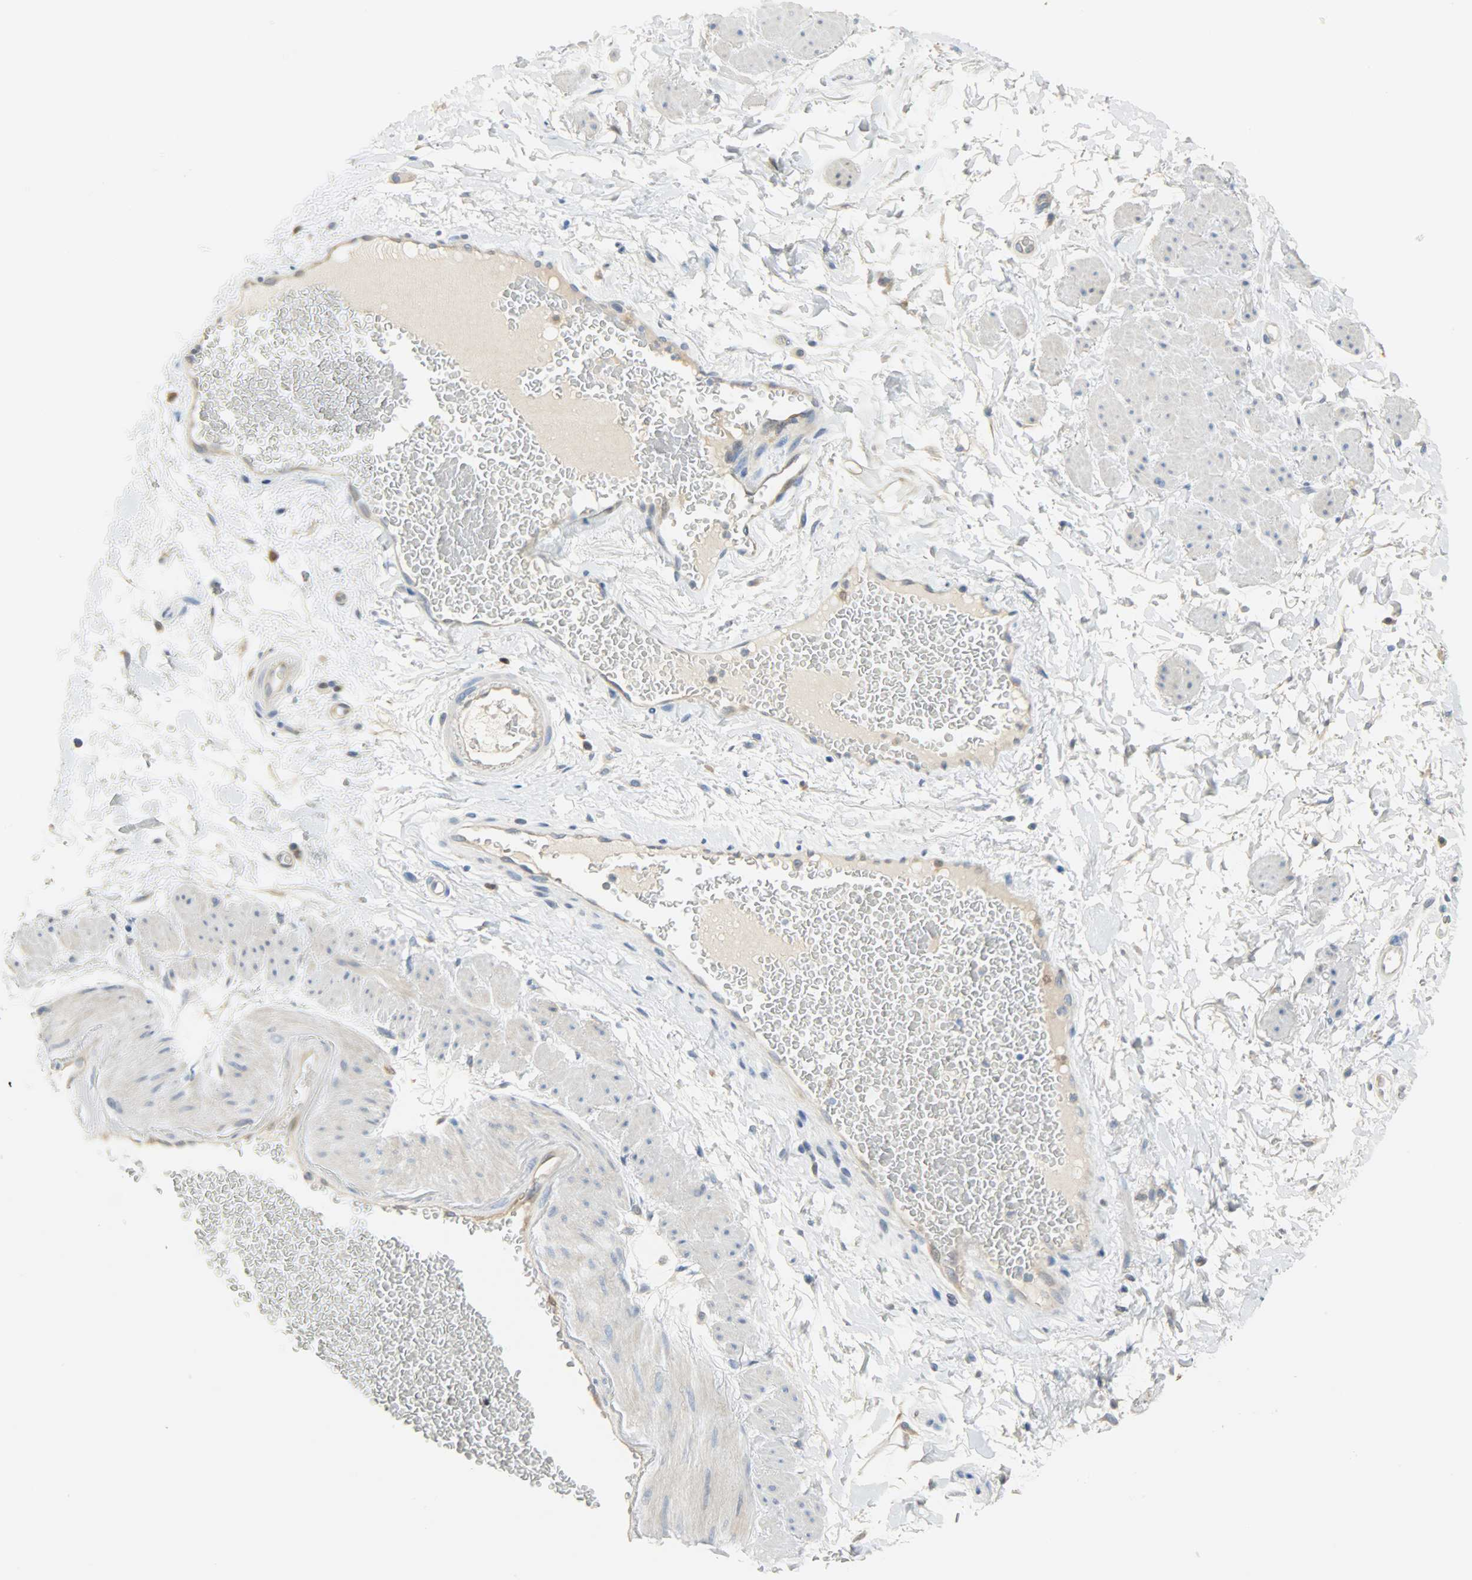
{"staining": {"intensity": "negative", "quantity": "none", "location": "none"}, "tissue": "adipose tissue", "cell_type": "Adipocytes", "image_type": "normal", "snomed": [{"axis": "morphology", "description": "Normal tissue, NOS"}, {"axis": "topography", "description": "Soft tissue"}, {"axis": "topography", "description": "Peripheral nerve tissue"}], "caption": "This histopathology image is of unremarkable adipose tissue stained with immunohistochemistry (IHC) to label a protein in brown with the nuclei are counter-stained blue. There is no expression in adipocytes.", "gene": "EIF4EBP1", "patient": {"sex": "female", "age": 71}}